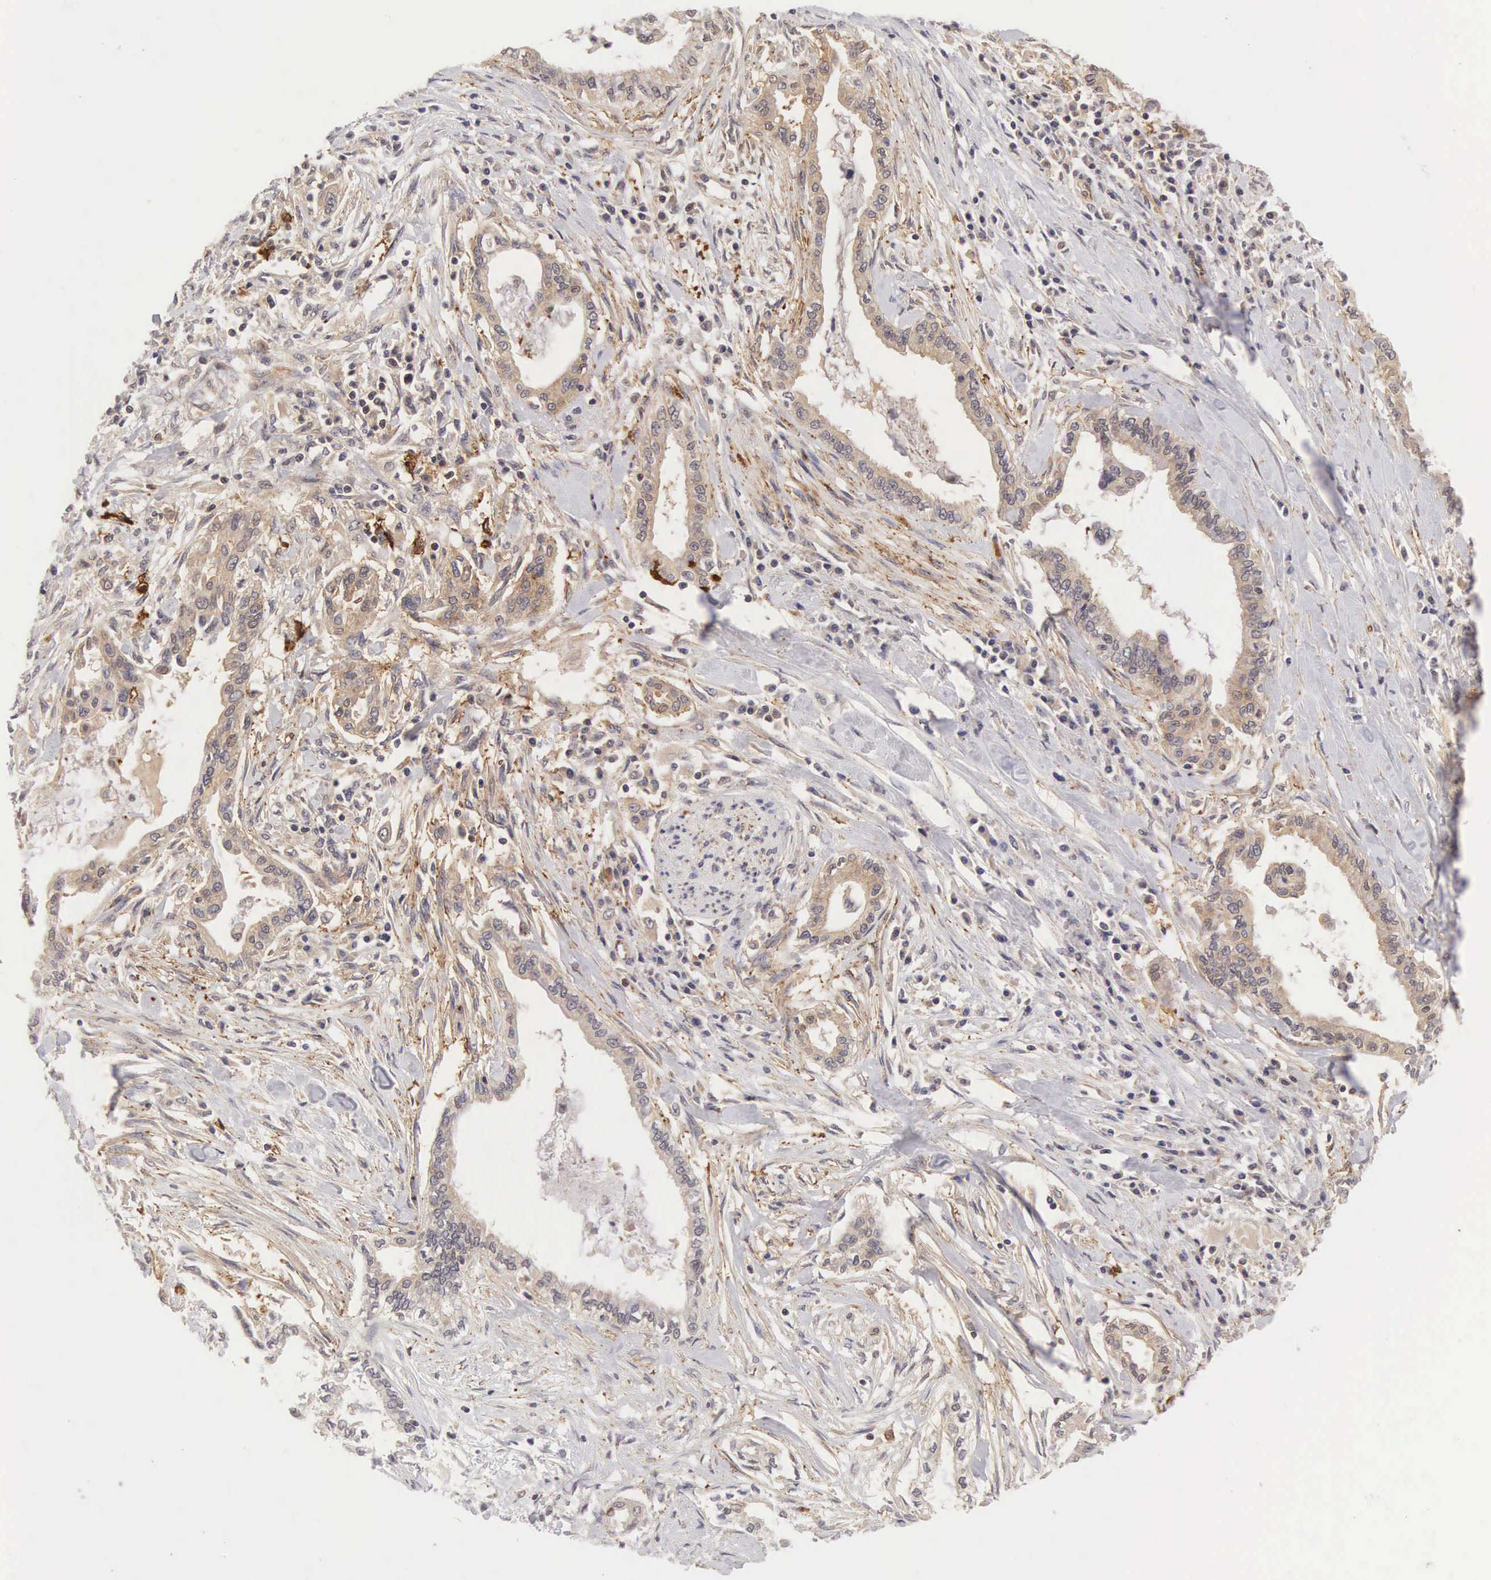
{"staining": {"intensity": "weak", "quantity": "25%-75%", "location": "cytoplasmic/membranous"}, "tissue": "pancreatic cancer", "cell_type": "Tumor cells", "image_type": "cancer", "snomed": [{"axis": "morphology", "description": "Adenocarcinoma, NOS"}, {"axis": "topography", "description": "Pancreas"}], "caption": "The immunohistochemical stain labels weak cytoplasmic/membranous expression in tumor cells of adenocarcinoma (pancreatic) tissue.", "gene": "CD1A", "patient": {"sex": "female", "age": 64}}